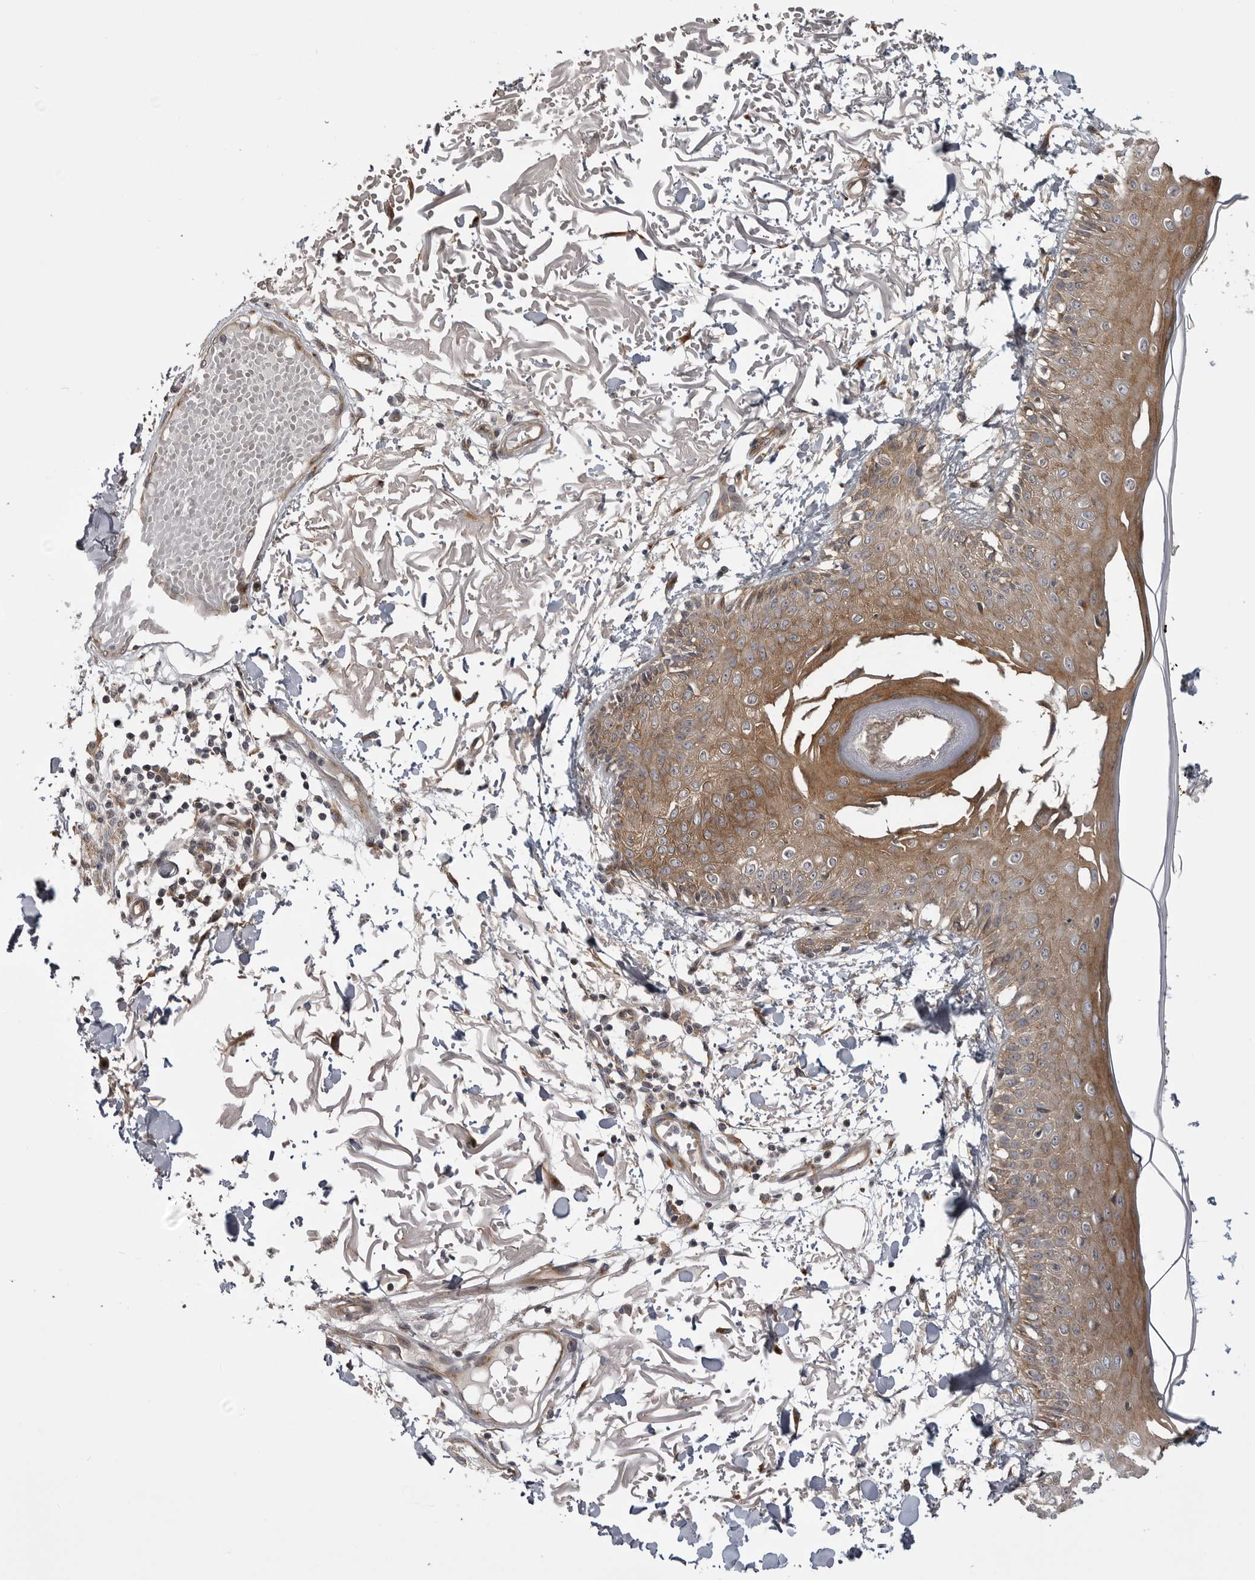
{"staining": {"intensity": "moderate", "quantity": ">75%", "location": "cytoplasmic/membranous"}, "tissue": "skin", "cell_type": "Fibroblasts", "image_type": "normal", "snomed": [{"axis": "morphology", "description": "Normal tissue, NOS"}, {"axis": "morphology", "description": "Squamous cell carcinoma, NOS"}, {"axis": "topography", "description": "Skin"}, {"axis": "topography", "description": "Peripheral nerve tissue"}], "caption": "This image reveals benign skin stained with IHC to label a protein in brown. The cytoplasmic/membranous of fibroblasts show moderate positivity for the protein. Nuclei are counter-stained blue.", "gene": "LRRC45", "patient": {"sex": "male", "age": 83}}